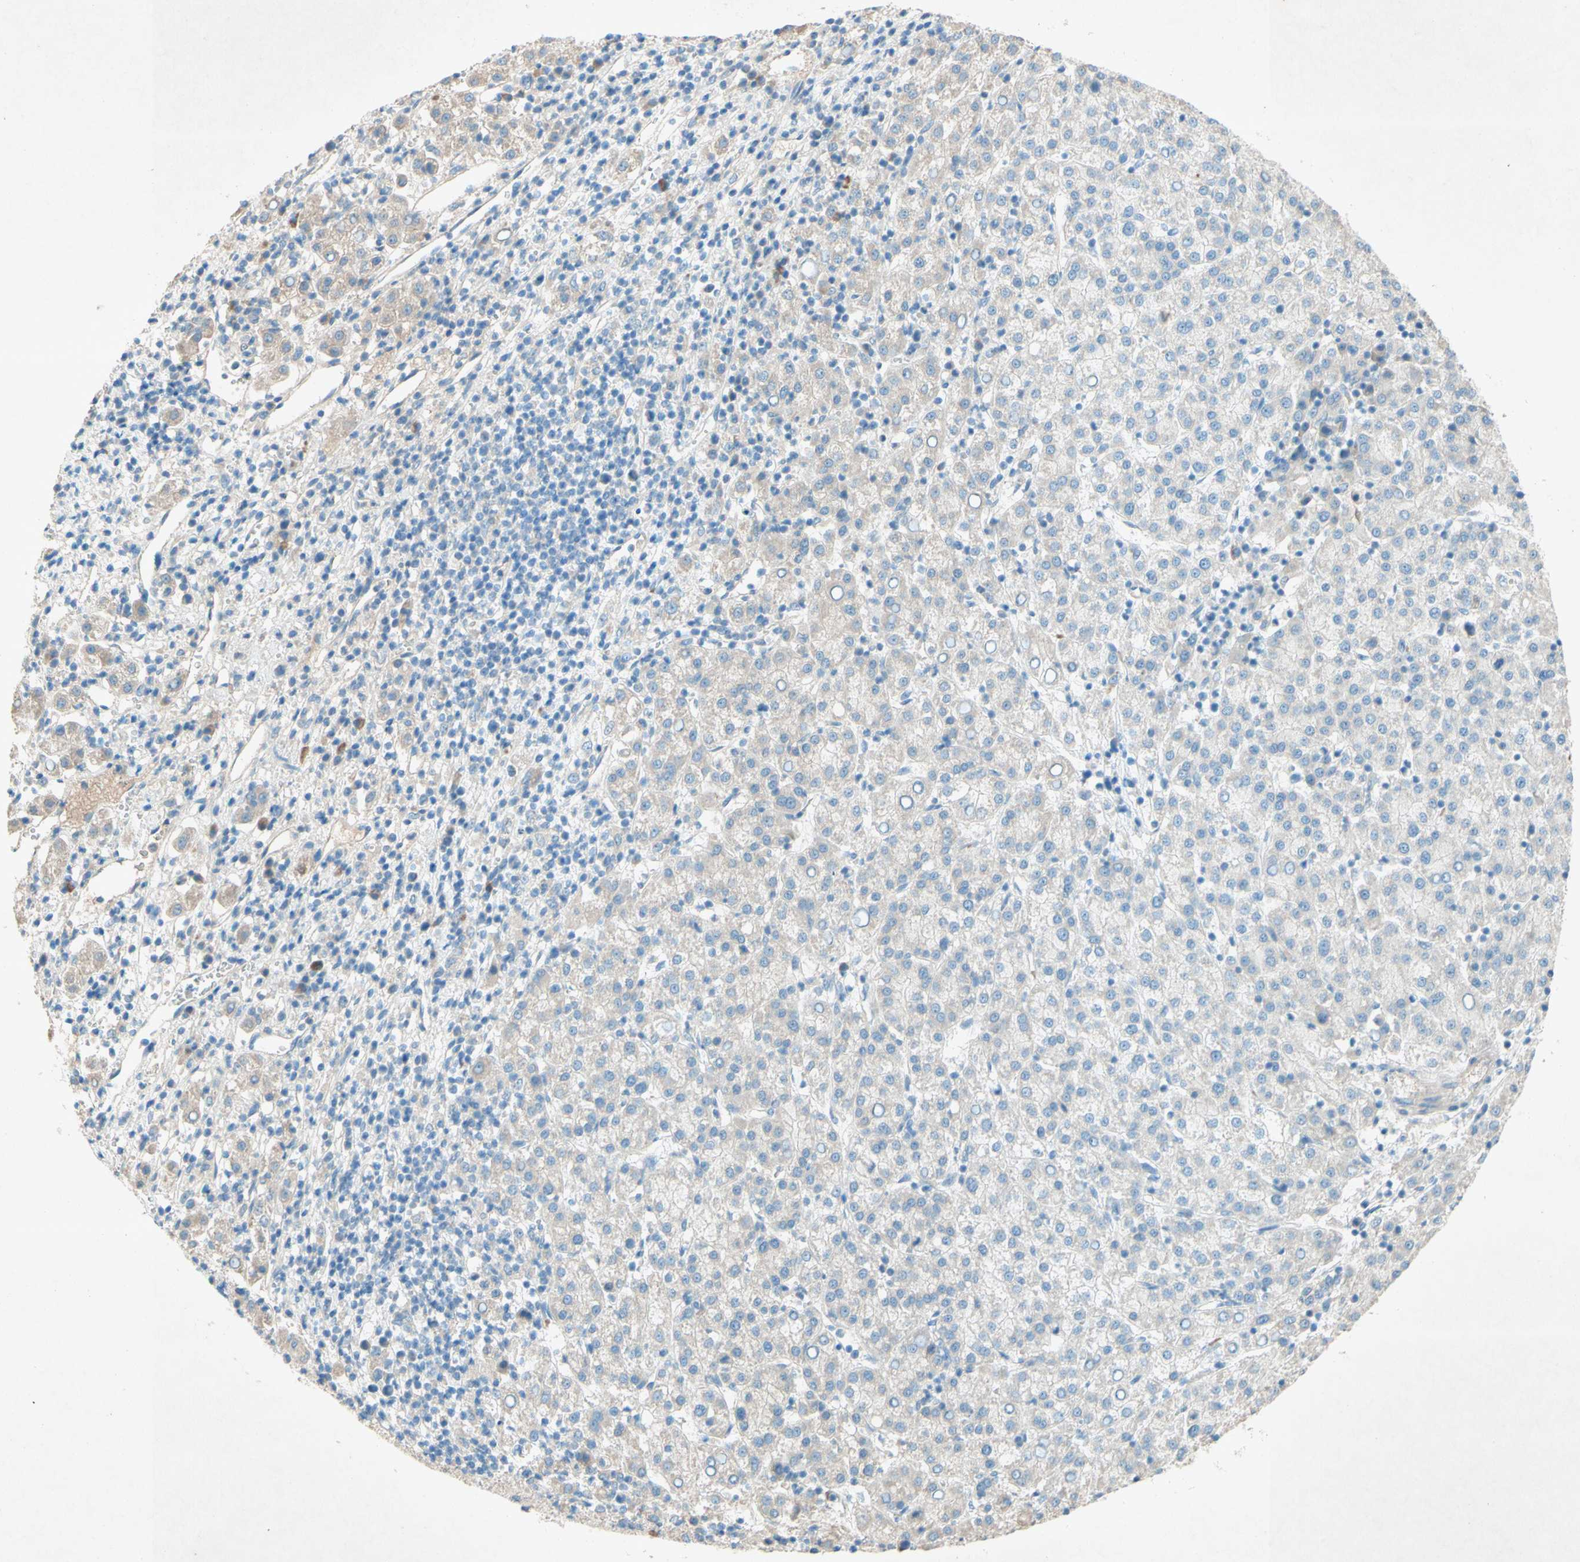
{"staining": {"intensity": "negative", "quantity": "none", "location": "none"}, "tissue": "liver cancer", "cell_type": "Tumor cells", "image_type": "cancer", "snomed": [{"axis": "morphology", "description": "Carcinoma, Hepatocellular, NOS"}, {"axis": "topography", "description": "Liver"}], "caption": "Image shows no significant protein positivity in tumor cells of liver cancer (hepatocellular carcinoma).", "gene": "IL2", "patient": {"sex": "female", "age": 58}}